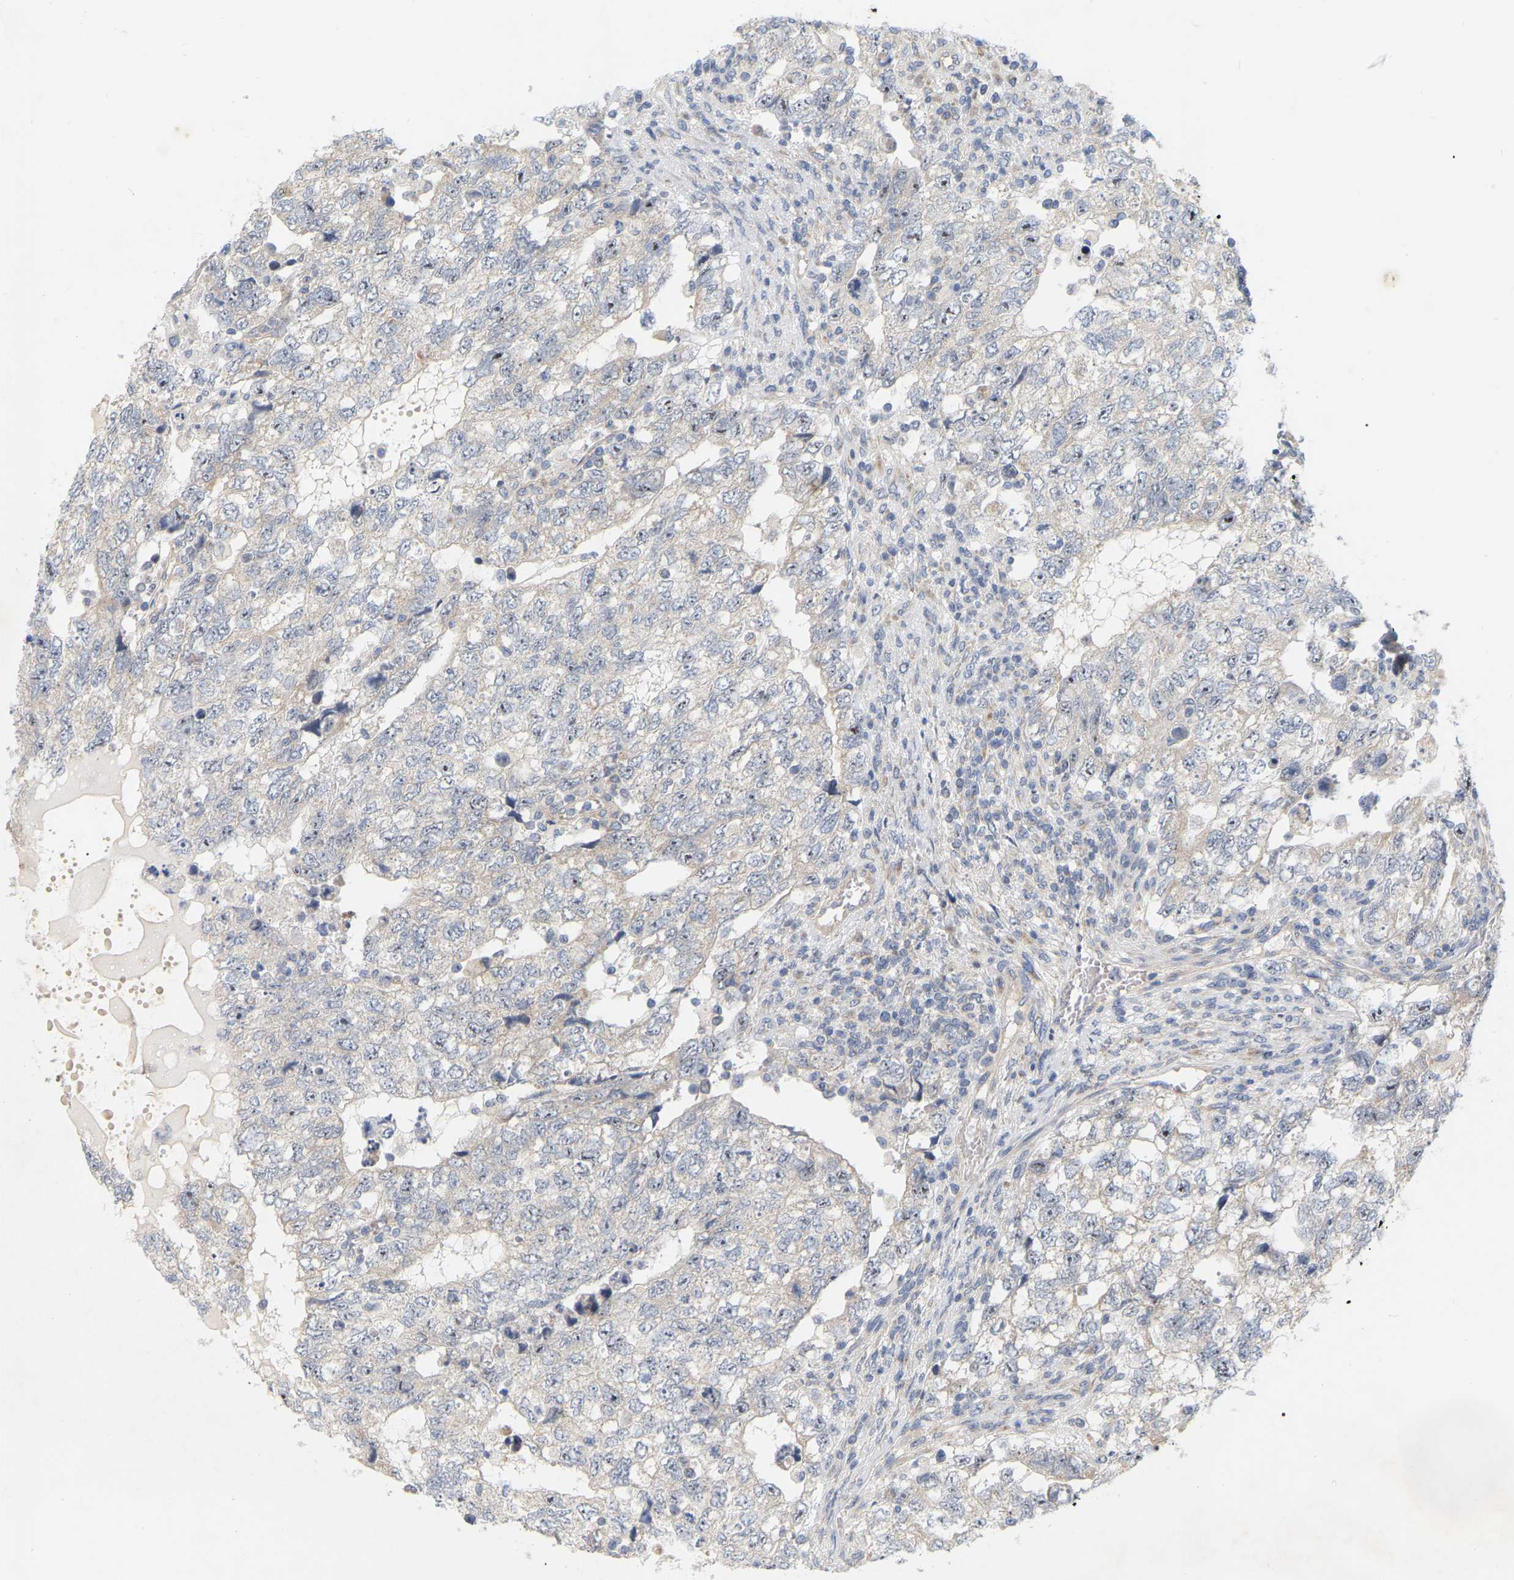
{"staining": {"intensity": "weak", "quantity": "25%-75%", "location": "nuclear"}, "tissue": "testis cancer", "cell_type": "Tumor cells", "image_type": "cancer", "snomed": [{"axis": "morphology", "description": "Carcinoma, Embryonal, NOS"}, {"axis": "topography", "description": "Testis"}], "caption": "IHC photomicrograph of testis cancer (embryonal carcinoma) stained for a protein (brown), which exhibits low levels of weak nuclear staining in approximately 25%-75% of tumor cells.", "gene": "MINDY4", "patient": {"sex": "male", "age": 36}}